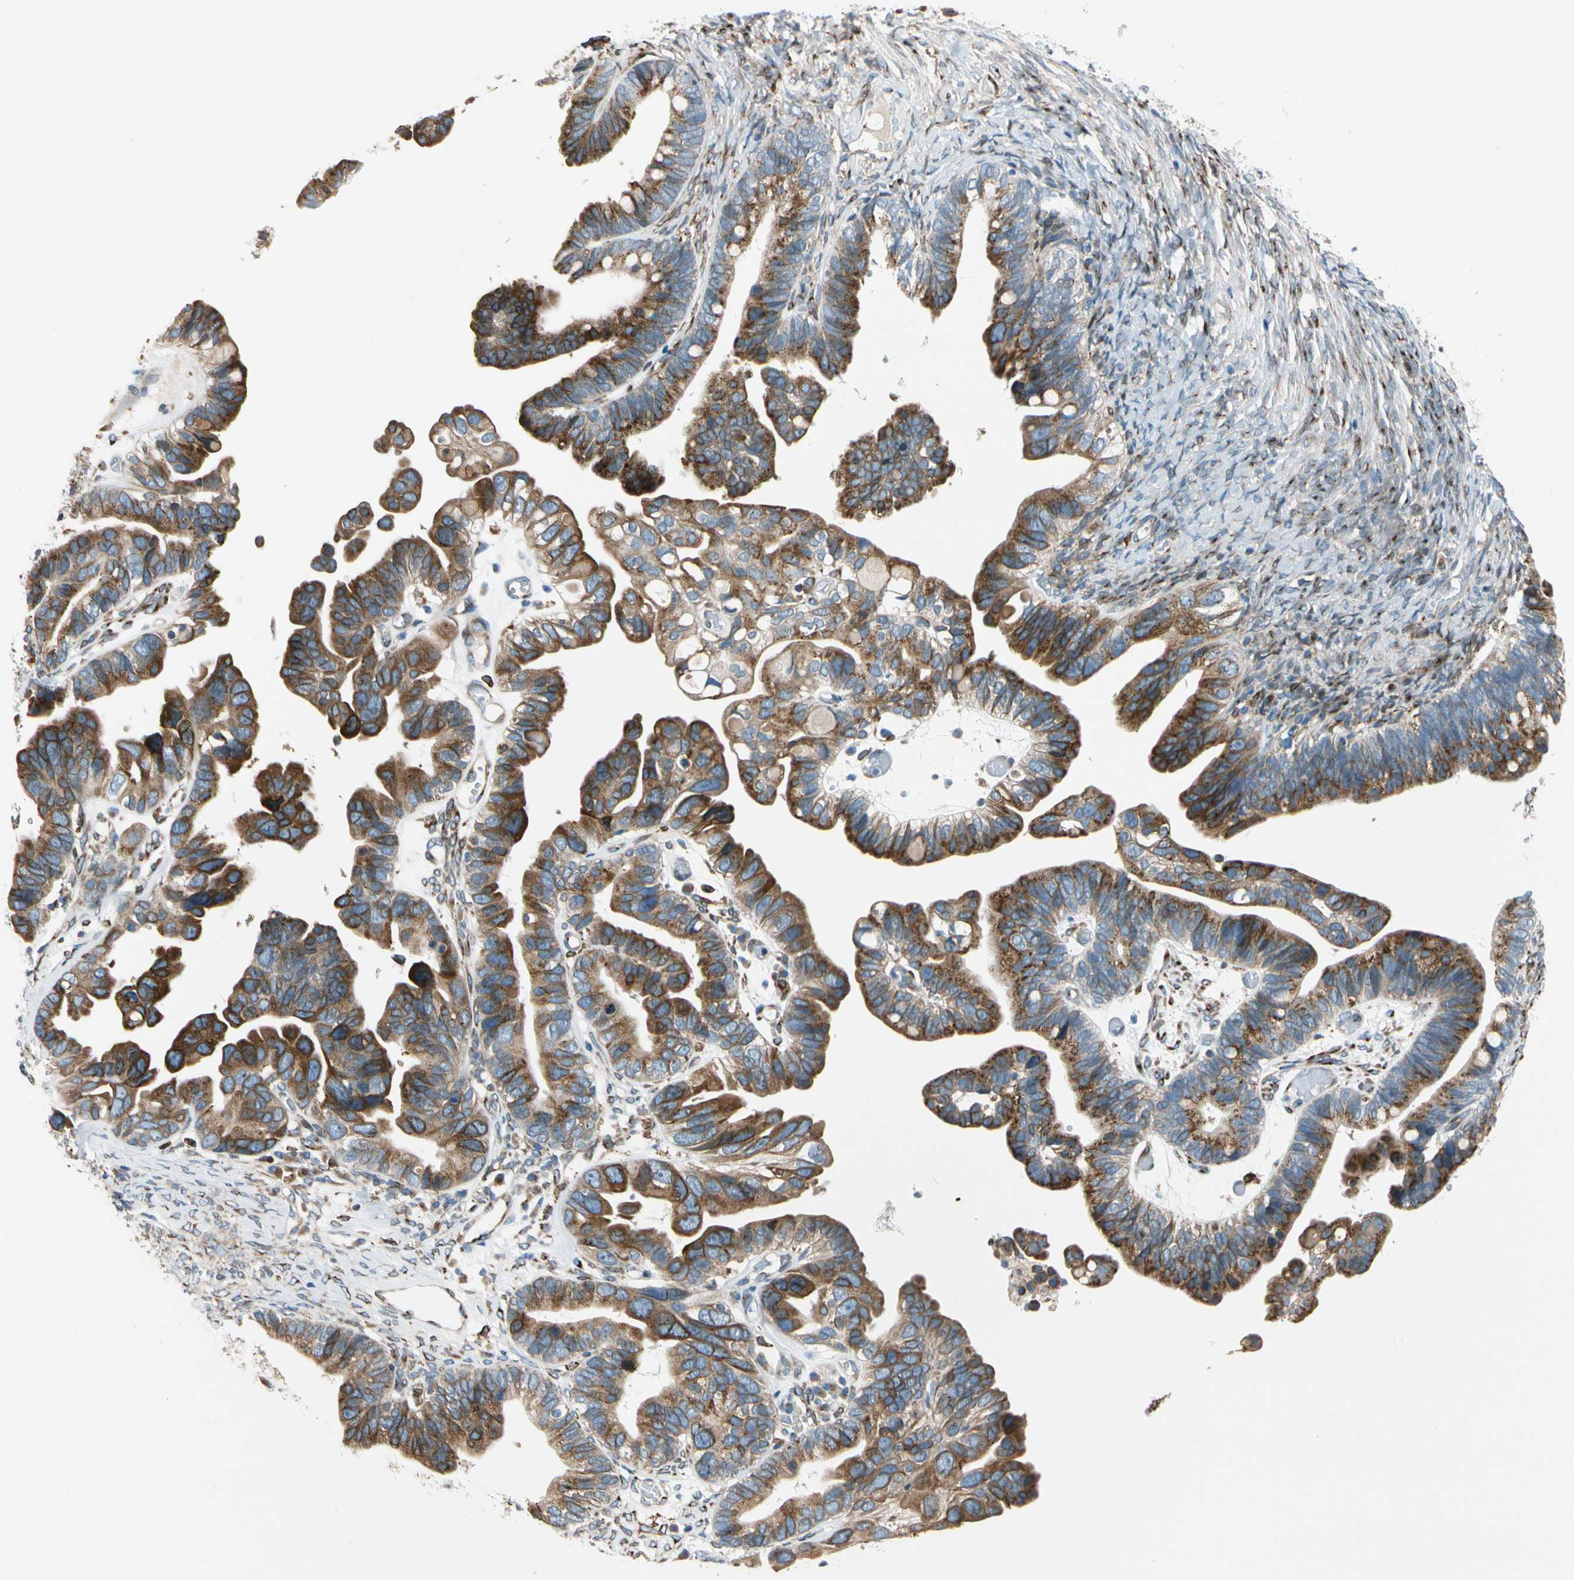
{"staining": {"intensity": "strong", "quantity": ">75%", "location": "cytoplasmic/membranous"}, "tissue": "ovarian cancer", "cell_type": "Tumor cells", "image_type": "cancer", "snomed": [{"axis": "morphology", "description": "Cystadenocarcinoma, serous, NOS"}, {"axis": "topography", "description": "Ovary"}], "caption": "Protein staining exhibits strong cytoplasmic/membranous expression in about >75% of tumor cells in ovarian serous cystadenocarcinoma. (DAB (3,3'-diaminobenzidine) IHC, brown staining for protein, blue staining for nuclei).", "gene": "NUCB1", "patient": {"sex": "female", "age": 56}}